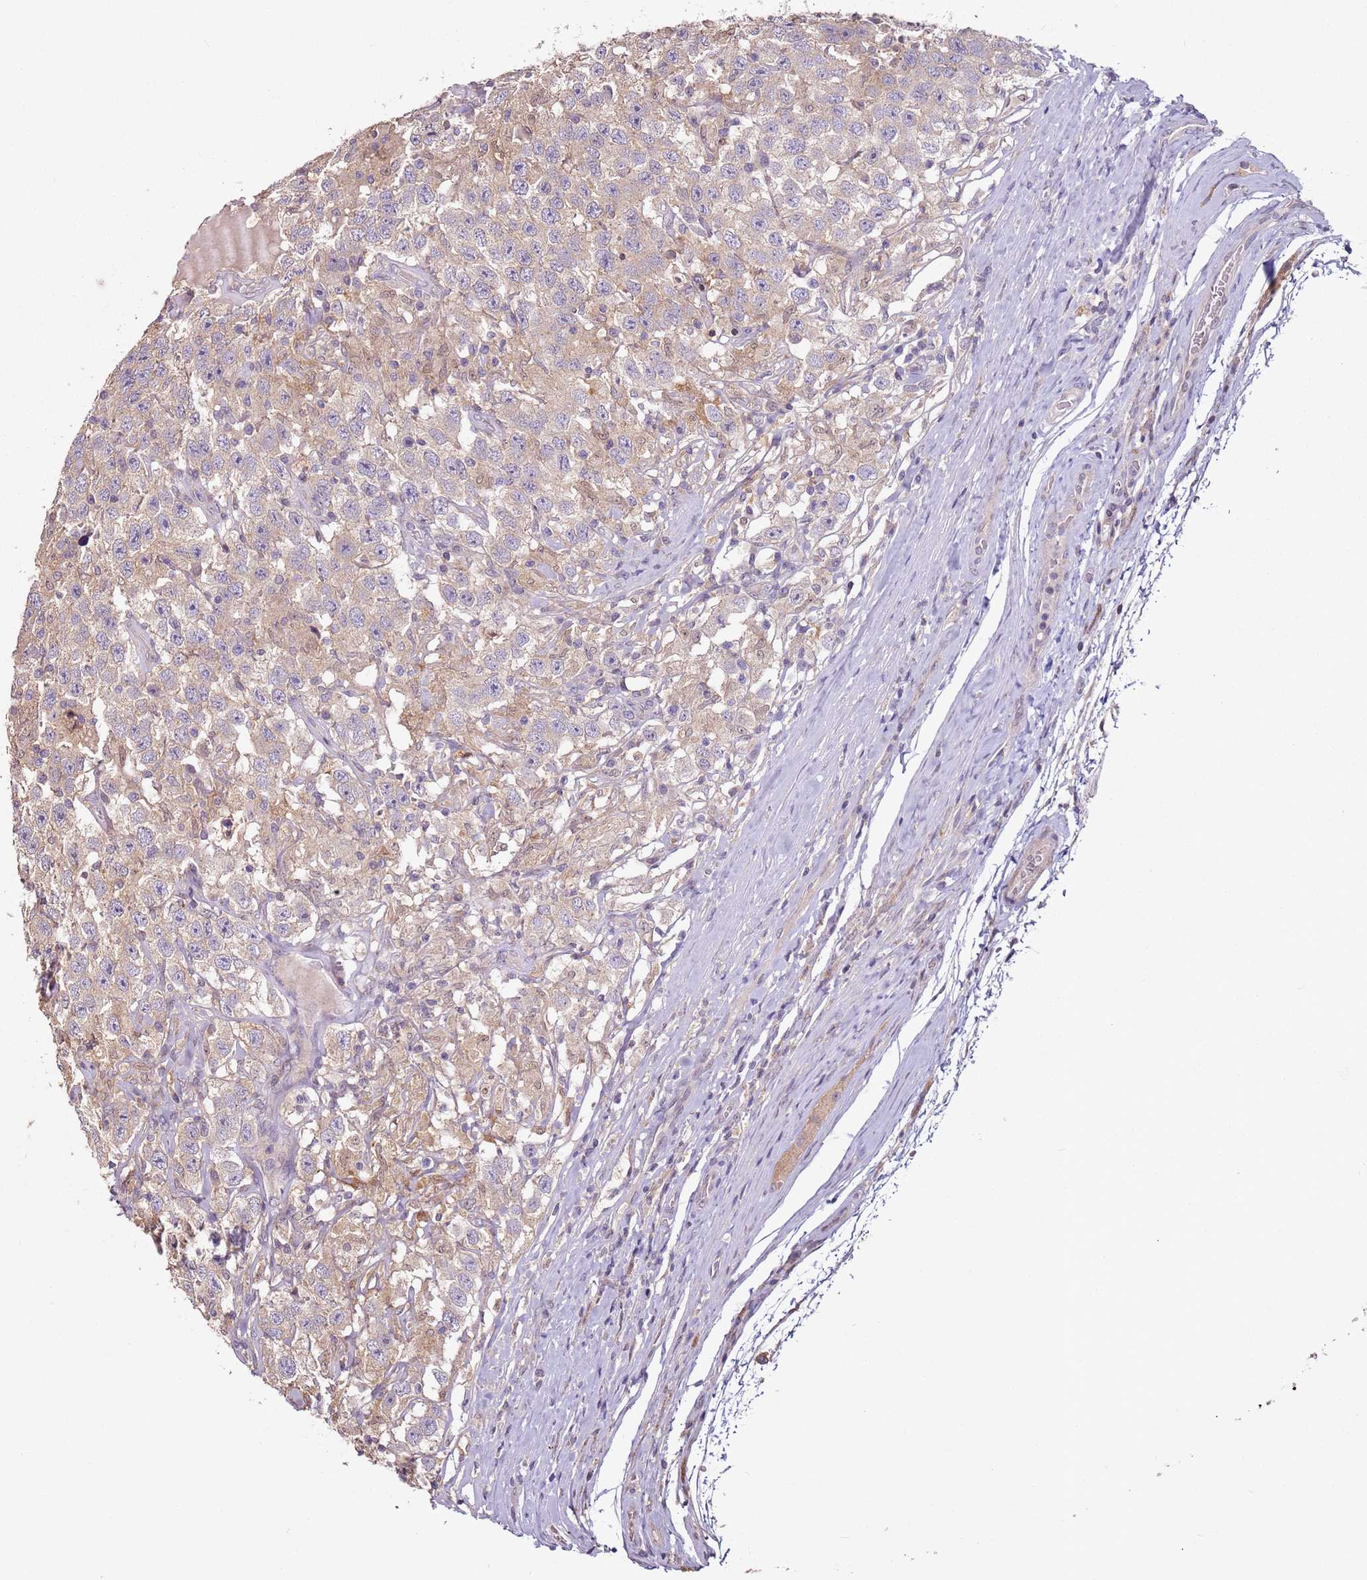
{"staining": {"intensity": "weak", "quantity": "<25%", "location": "cytoplasmic/membranous"}, "tissue": "testis cancer", "cell_type": "Tumor cells", "image_type": "cancer", "snomed": [{"axis": "morphology", "description": "Seminoma, NOS"}, {"axis": "topography", "description": "Testis"}], "caption": "Histopathology image shows no protein staining in tumor cells of testis cancer tissue.", "gene": "MDH1", "patient": {"sex": "male", "age": 41}}